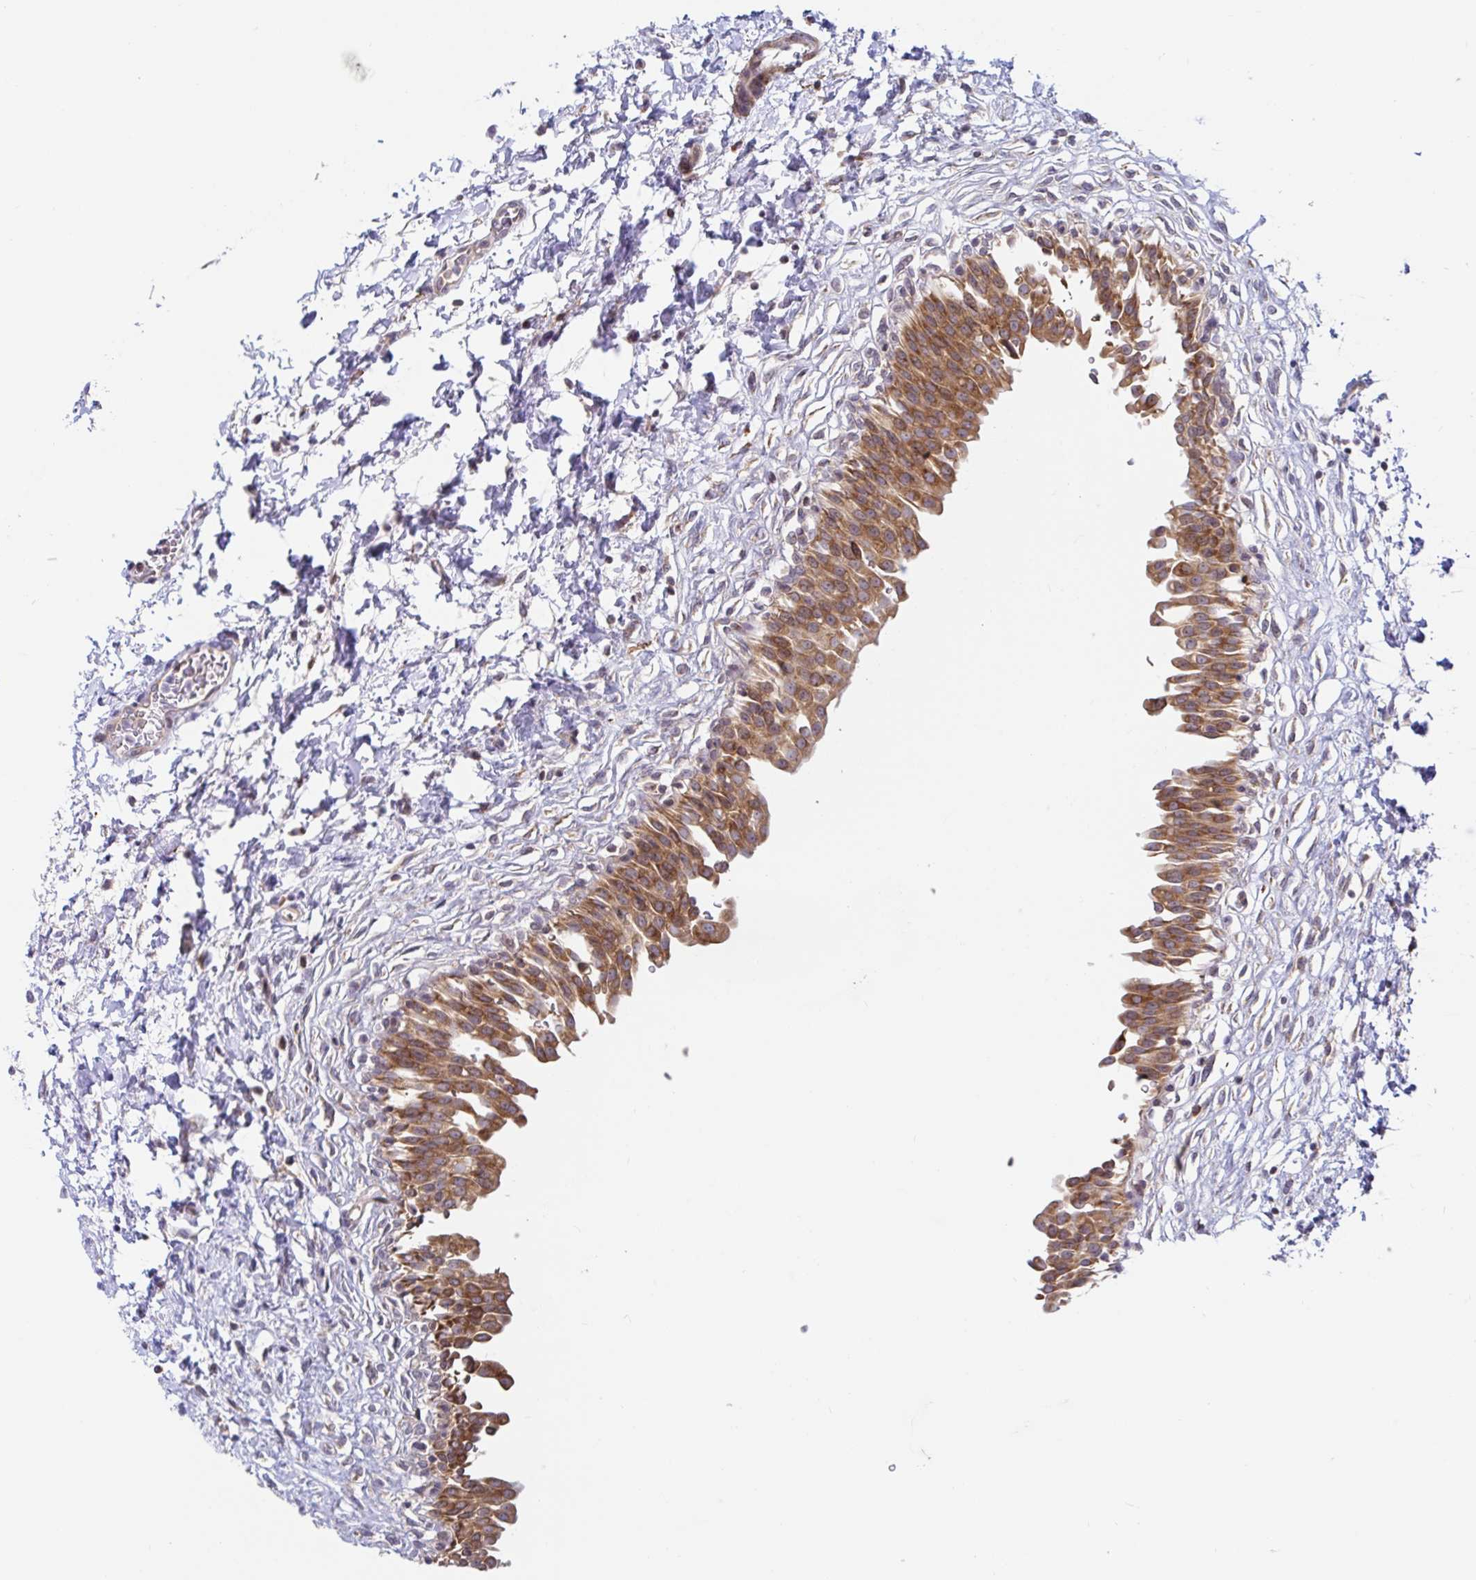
{"staining": {"intensity": "moderate", "quantity": ">75%", "location": "cytoplasmic/membranous"}, "tissue": "urinary bladder", "cell_type": "Urothelial cells", "image_type": "normal", "snomed": [{"axis": "morphology", "description": "Normal tissue, NOS"}, {"axis": "topography", "description": "Urinary bladder"}], "caption": "High-power microscopy captured an immunohistochemistry micrograph of normal urinary bladder, revealing moderate cytoplasmic/membranous expression in approximately >75% of urothelial cells. The staining was performed using DAB (3,3'-diaminobenzidine) to visualize the protein expression in brown, while the nuclei were stained in blue with hematoxylin (Magnification: 20x).", "gene": "LARP1", "patient": {"sex": "male", "age": 37}}